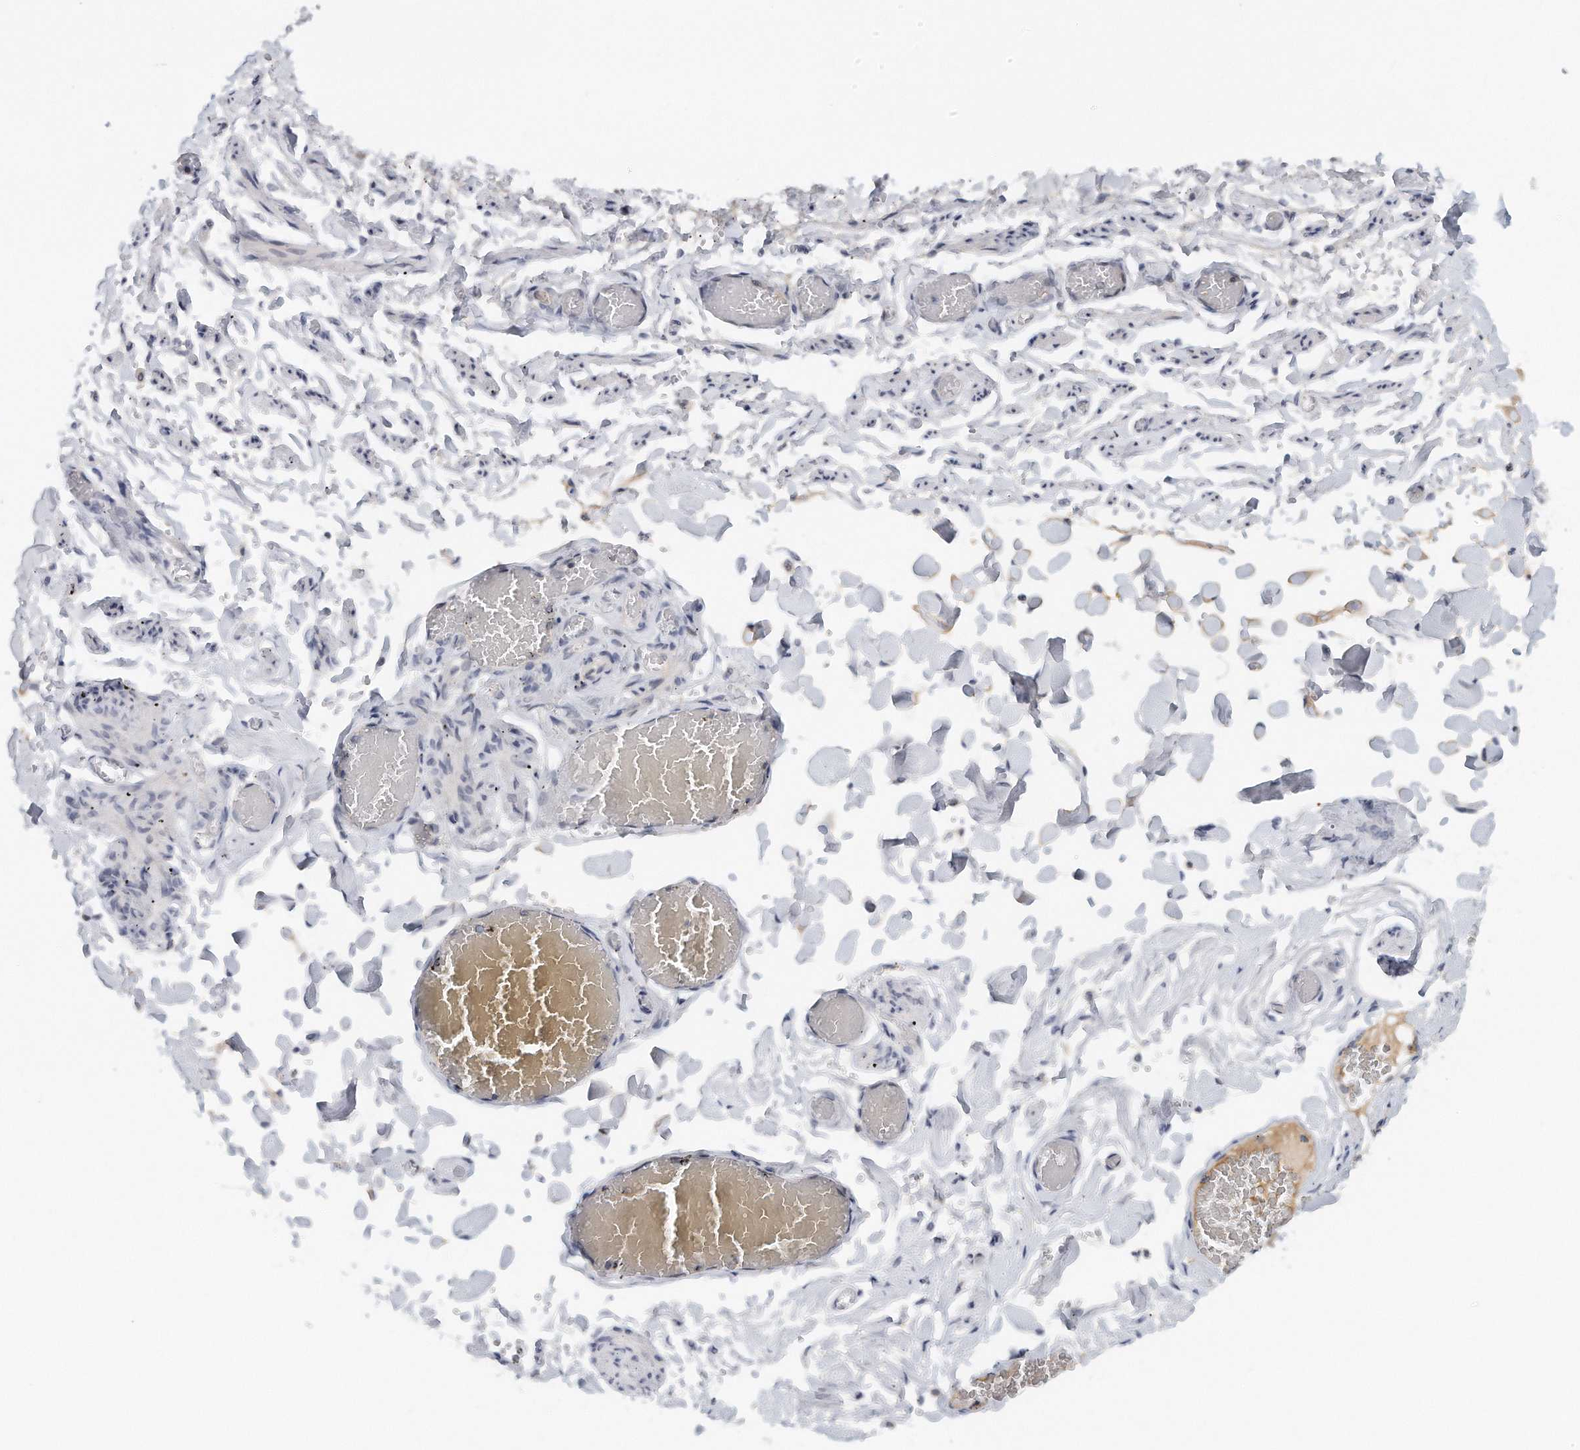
{"staining": {"intensity": "negative", "quantity": "none", "location": "none"}, "tissue": "adipose tissue", "cell_type": "Adipocytes", "image_type": "normal", "snomed": [{"axis": "morphology", "description": "Normal tissue, NOS"}, {"axis": "topography", "description": "Vascular tissue"}, {"axis": "topography", "description": "Fallopian tube"}, {"axis": "topography", "description": "Ovary"}], "caption": "This is an immunohistochemistry image of normal adipose tissue. There is no positivity in adipocytes.", "gene": "DDX43", "patient": {"sex": "female", "age": 67}}